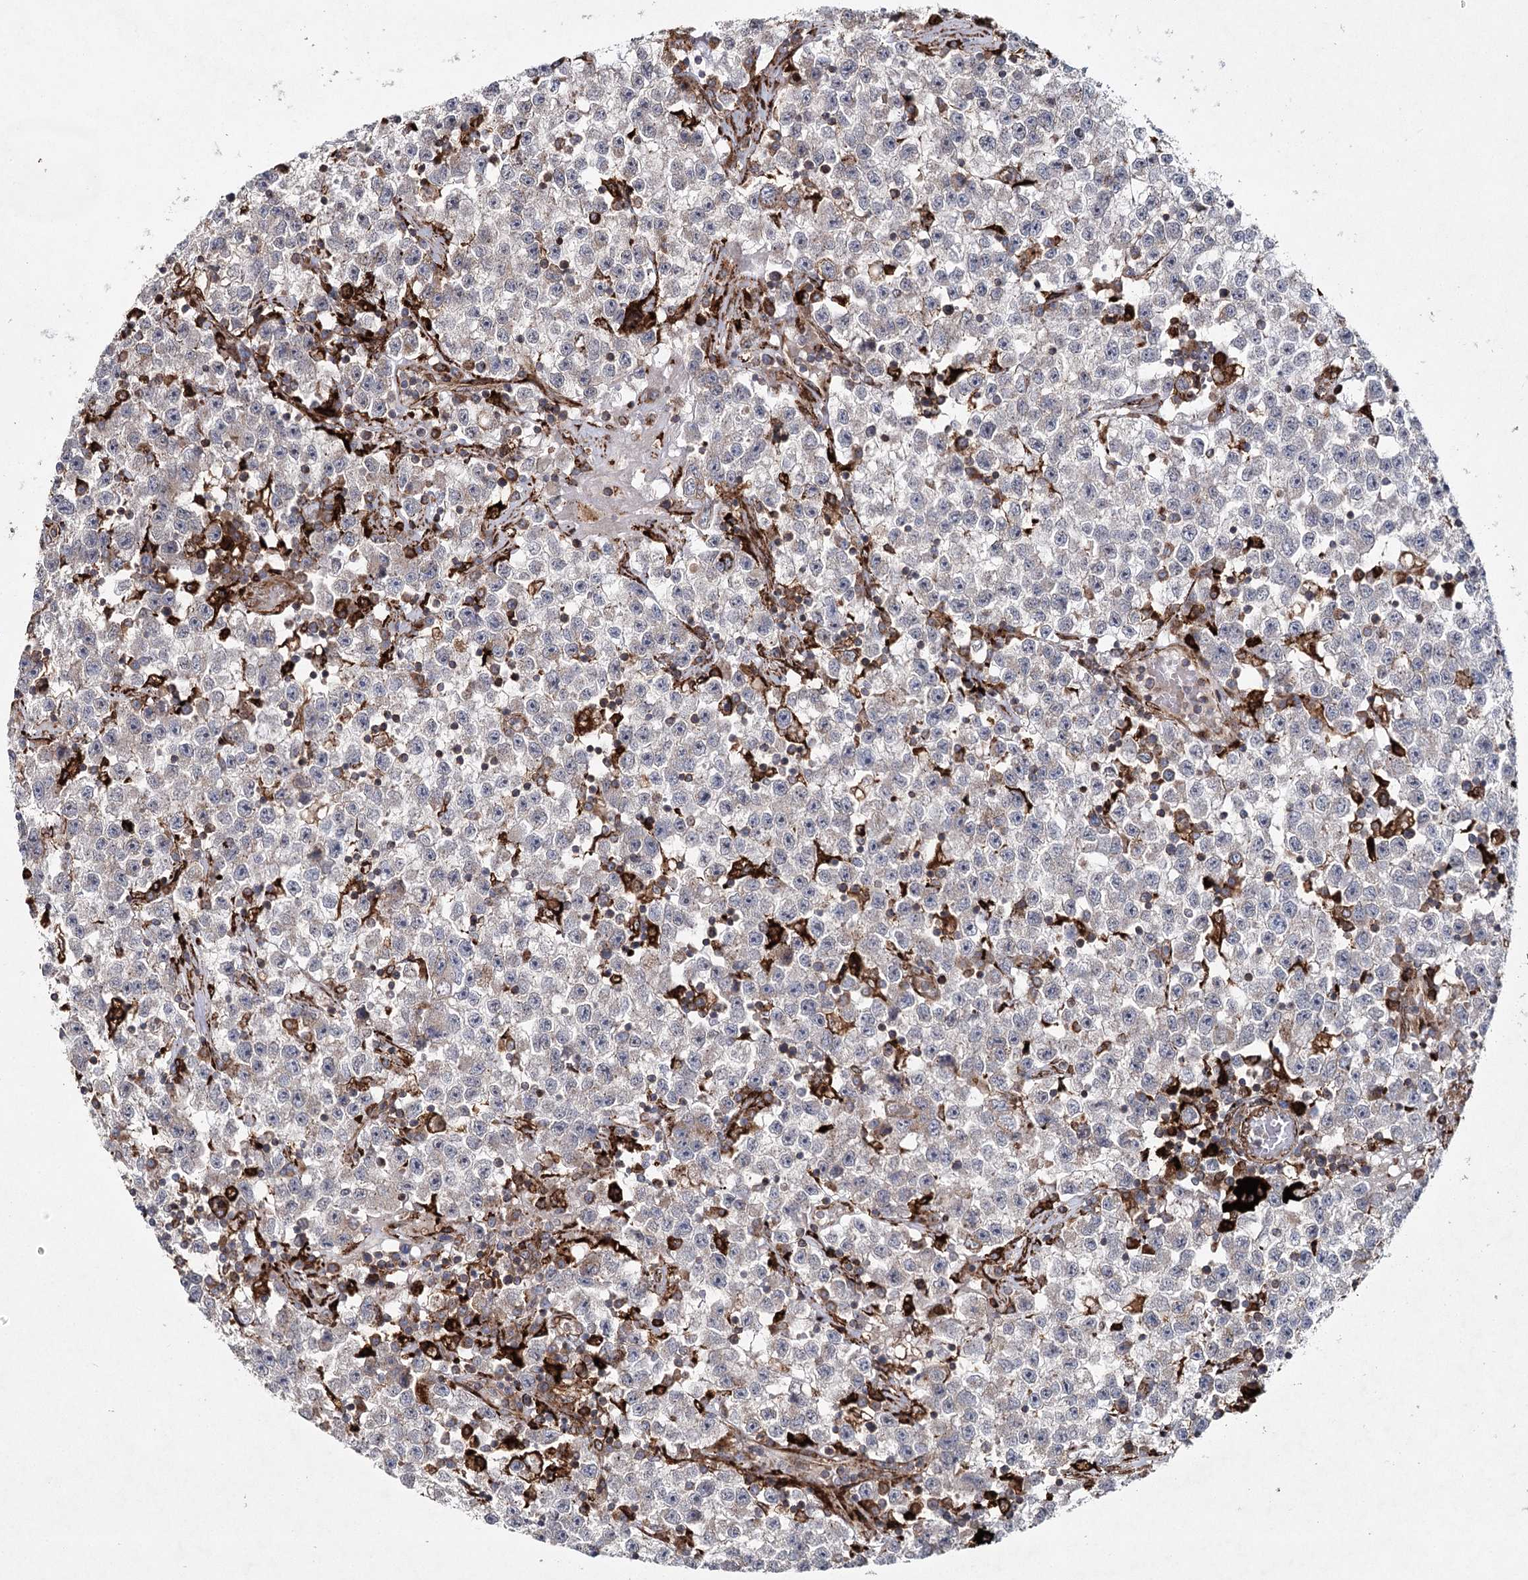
{"staining": {"intensity": "negative", "quantity": "none", "location": "none"}, "tissue": "testis cancer", "cell_type": "Tumor cells", "image_type": "cancer", "snomed": [{"axis": "morphology", "description": "Seminoma, NOS"}, {"axis": "topography", "description": "Testis"}], "caption": "The photomicrograph exhibits no staining of tumor cells in seminoma (testis). (DAB immunohistochemistry (IHC) with hematoxylin counter stain).", "gene": "DCUN1D4", "patient": {"sex": "male", "age": 22}}